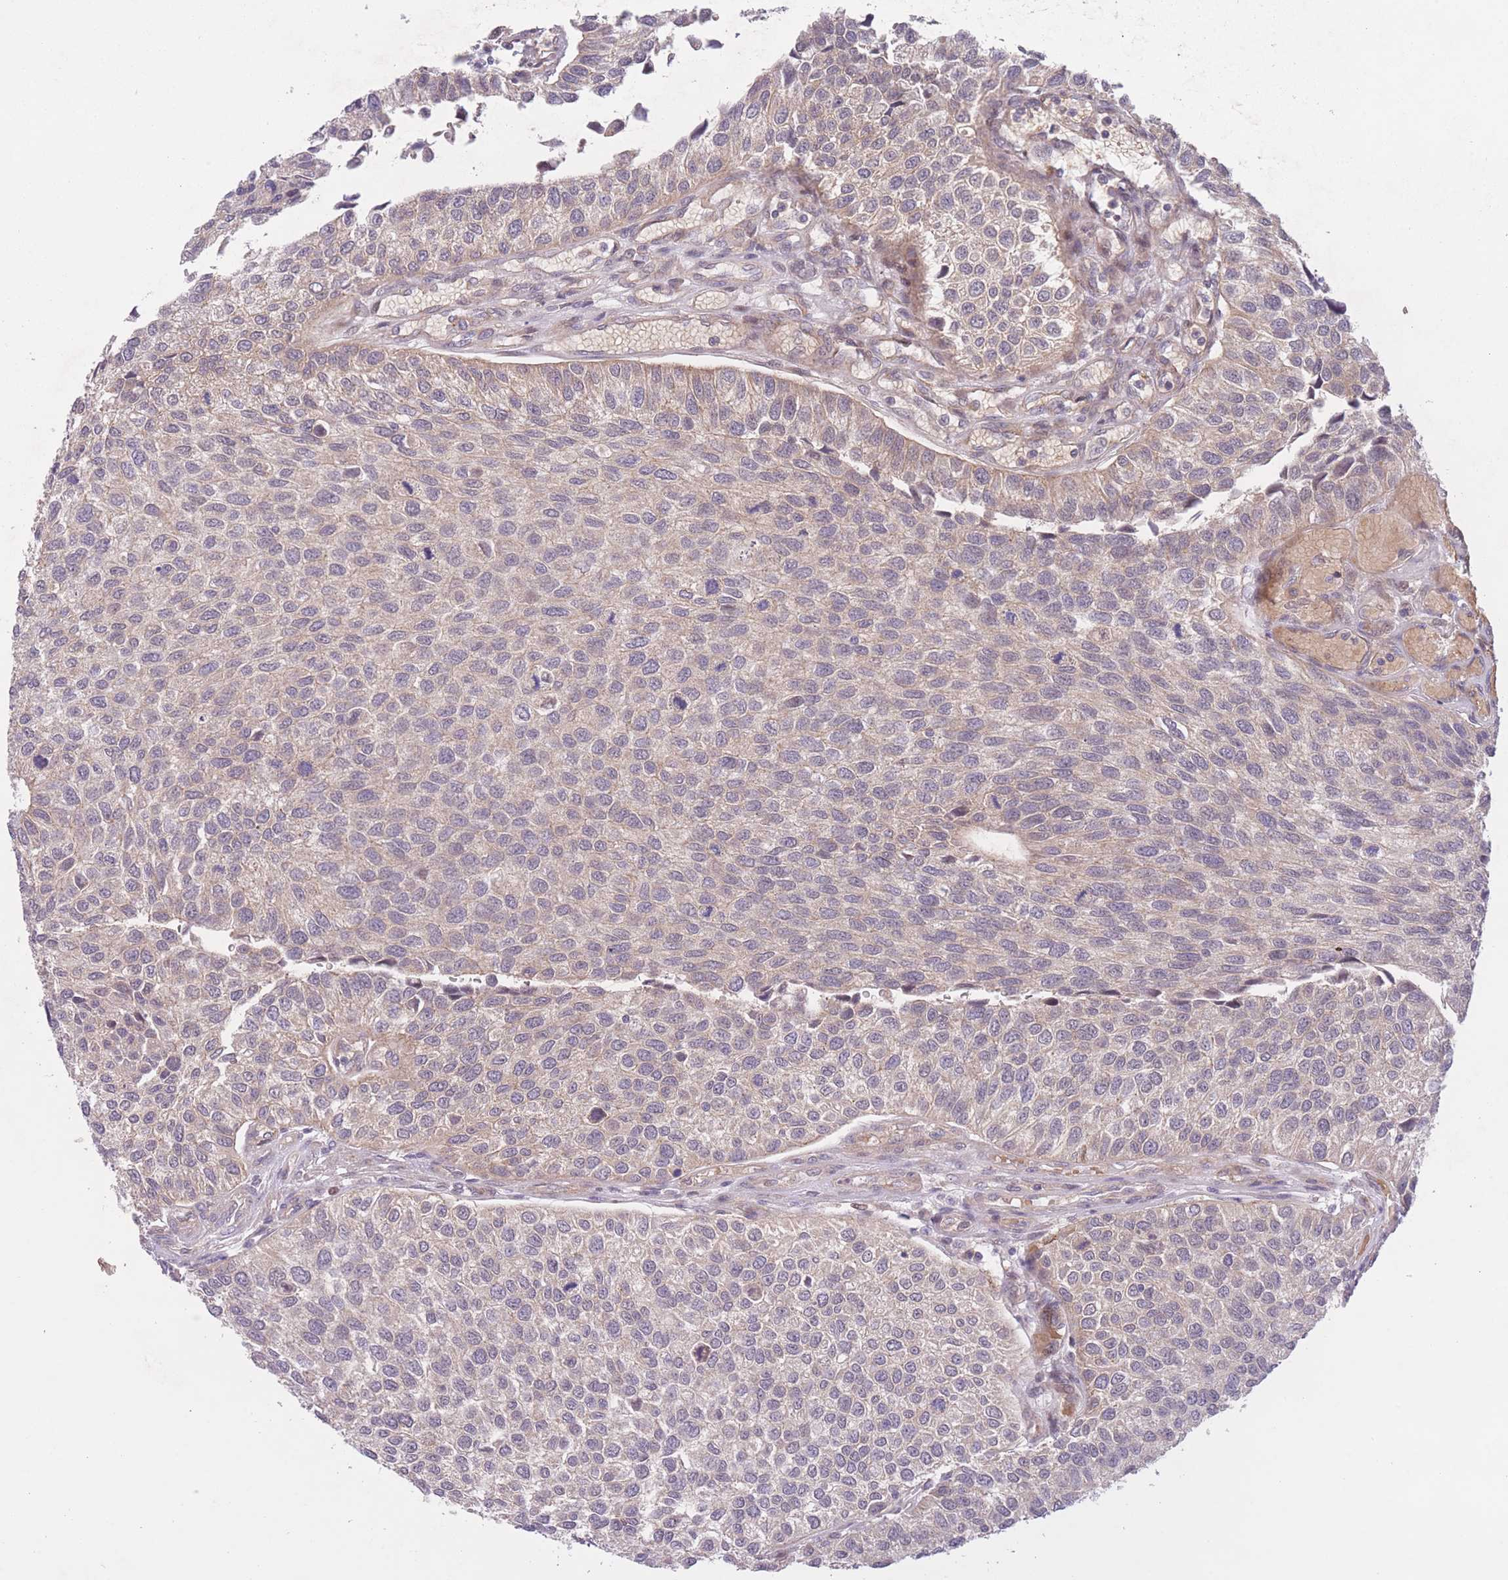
{"staining": {"intensity": "weak", "quantity": "25%-75%", "location": "cytoplasmic/membranous"}, "tissue": "urothelial cancer", "cell_type": "Tumor cells", "image_type": "cancer", "snomed": [{"axis": "morphology", "description": "Urothelial carcinoma, NOS"}, {"axis": "topography", "description": "Urinary bladder"}], "caption": "An immunohistochemistry image of neoplastic tissue is shown. Protein staining in brown highlights weak cytoplasmic/membranous positivity in urothelial cancer within tumor cells. The staining is performed using DAB (3,3'-diaminobenzidine) brown chromogen to label protein expression. The nuclei are counter-stained blue using hematoxylin.", "gene": "FUT5", "patient": {"sex": "male", "age": 55}}